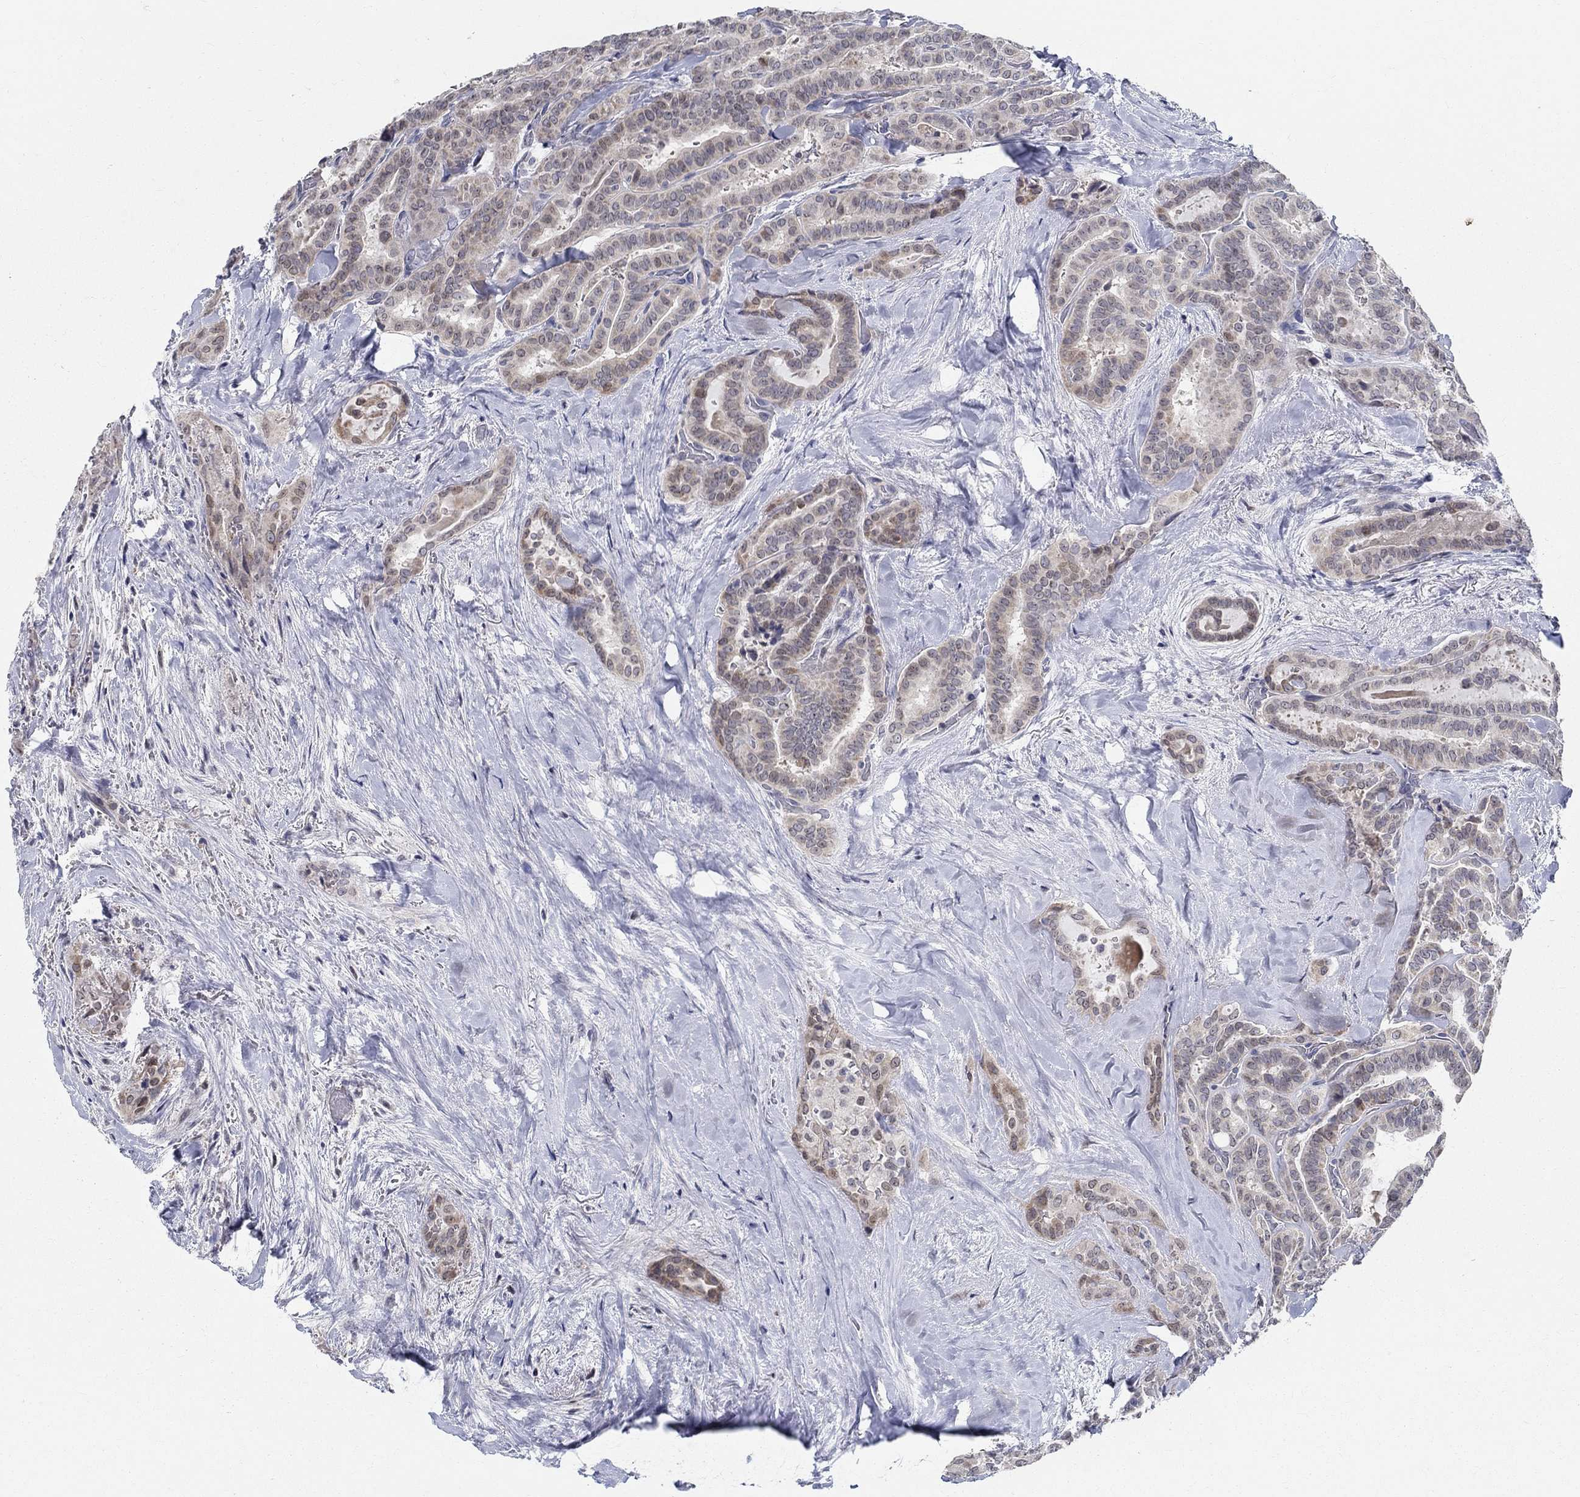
{"staining": {"intensity": "strong", "quantity": "<25%", "location": "nuclear"}, "tissue": "thyroid cancer", "cell_type": "Tumor cells", "image_type": "cancer", "snomed": [{"axis": "morphology", "description": "Papillary adenocarcinoma, NOS"}, {"axis": "topography", "description": "Thyroid gland"}], "caption": "Thyroid papillary adenocarcinoma stained with a brown dye exhibits strong nuclear positive positivity in about <25% of tumor cells.", "gene": "C16orf46", "patient": {"sex": "female", "age": 39}}